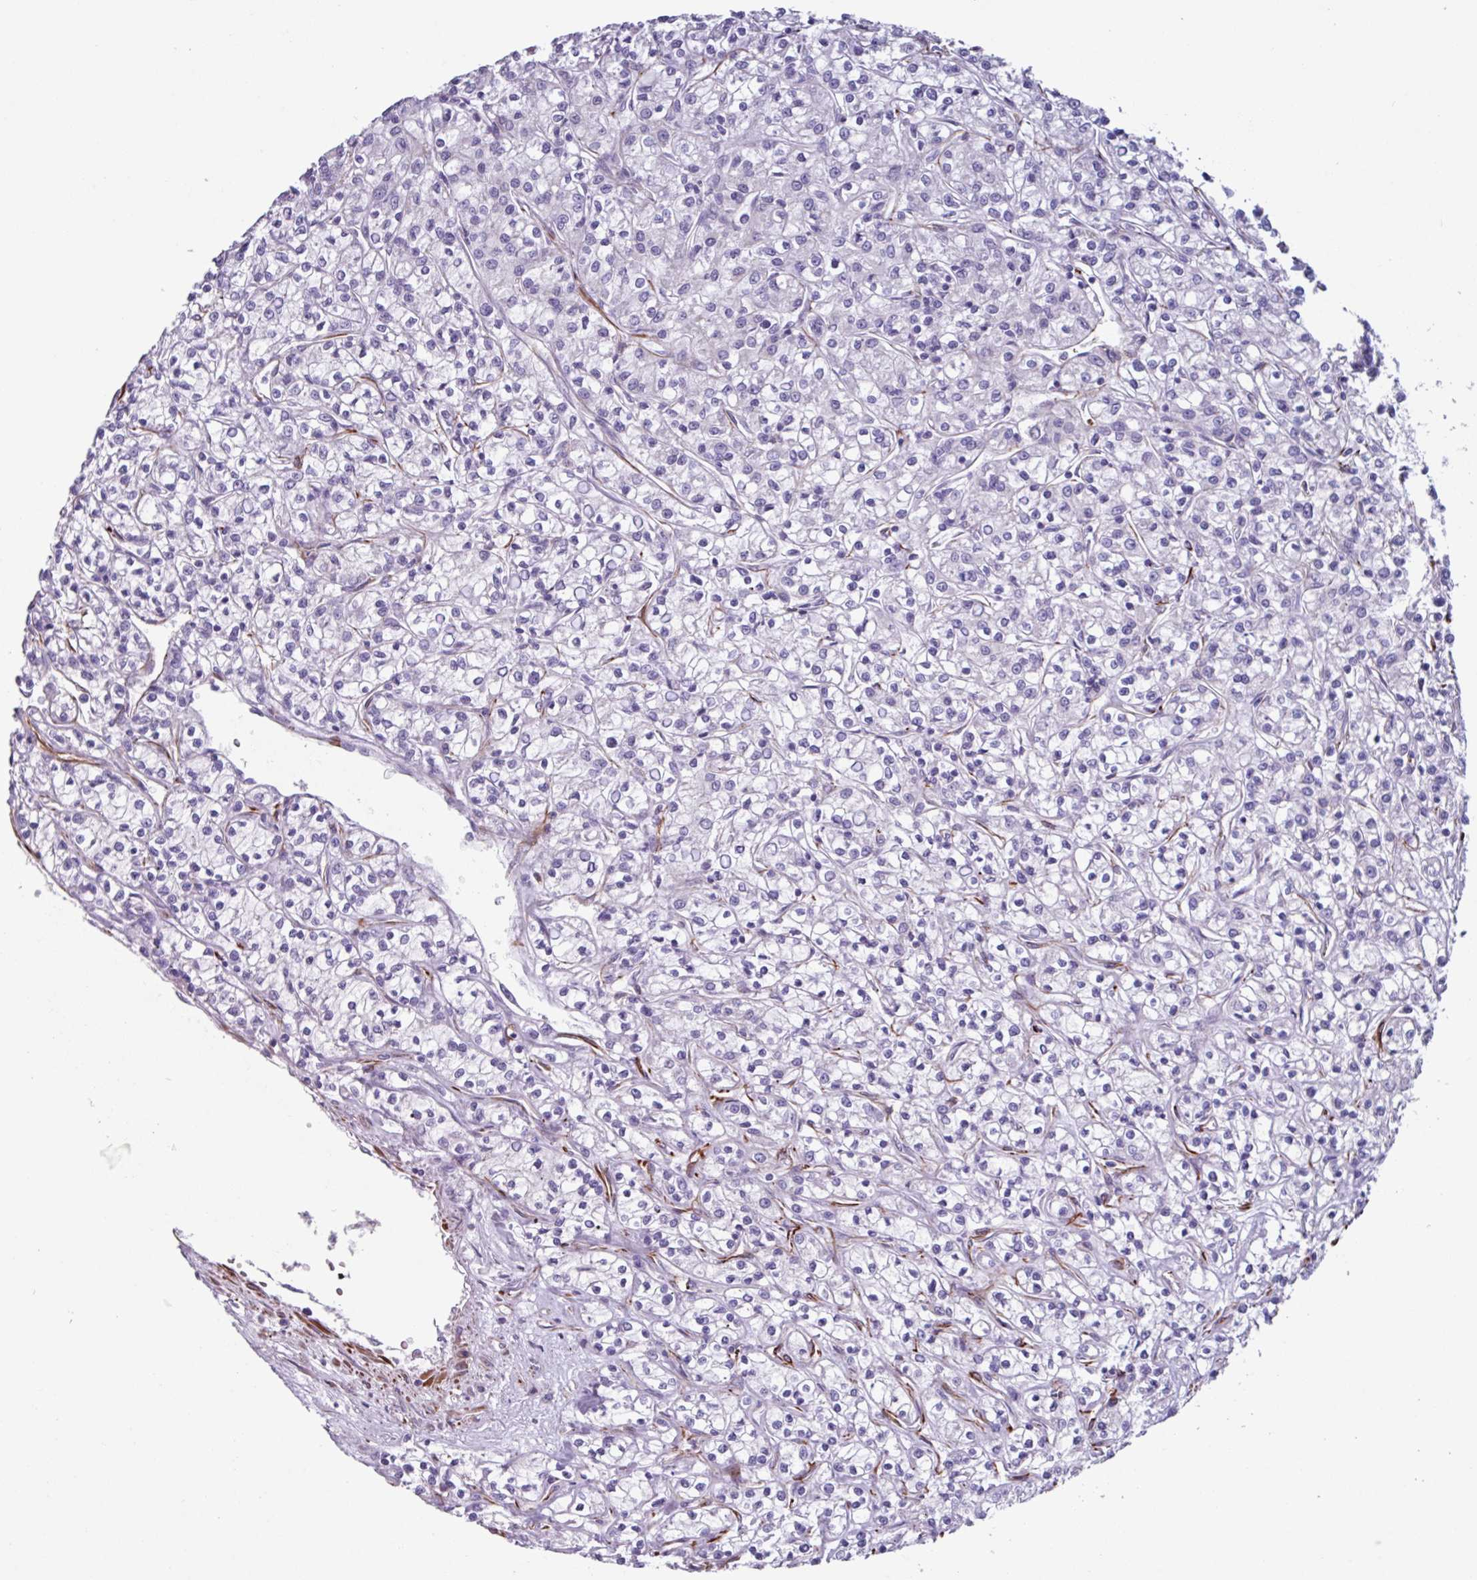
{"staining": {"intensity": "negative", "quantity": "none", "location": "none"}, "tissue": "renal cancer", "cell_type": "Tumor cells", "image_type": "cancer", "snomed": [{"axis": "morphology", "description": "Adenocarcinoma, NOS"}, {"axis": "topography", "description": "Kidney"}], "caption": "High power microscopy image of an immunohistochemistry image of adenocarcinoma (renal), revealing no significant staining in tumor cells.", "gene": "BTD", "patient": {"sex": "female", "age": 59}}